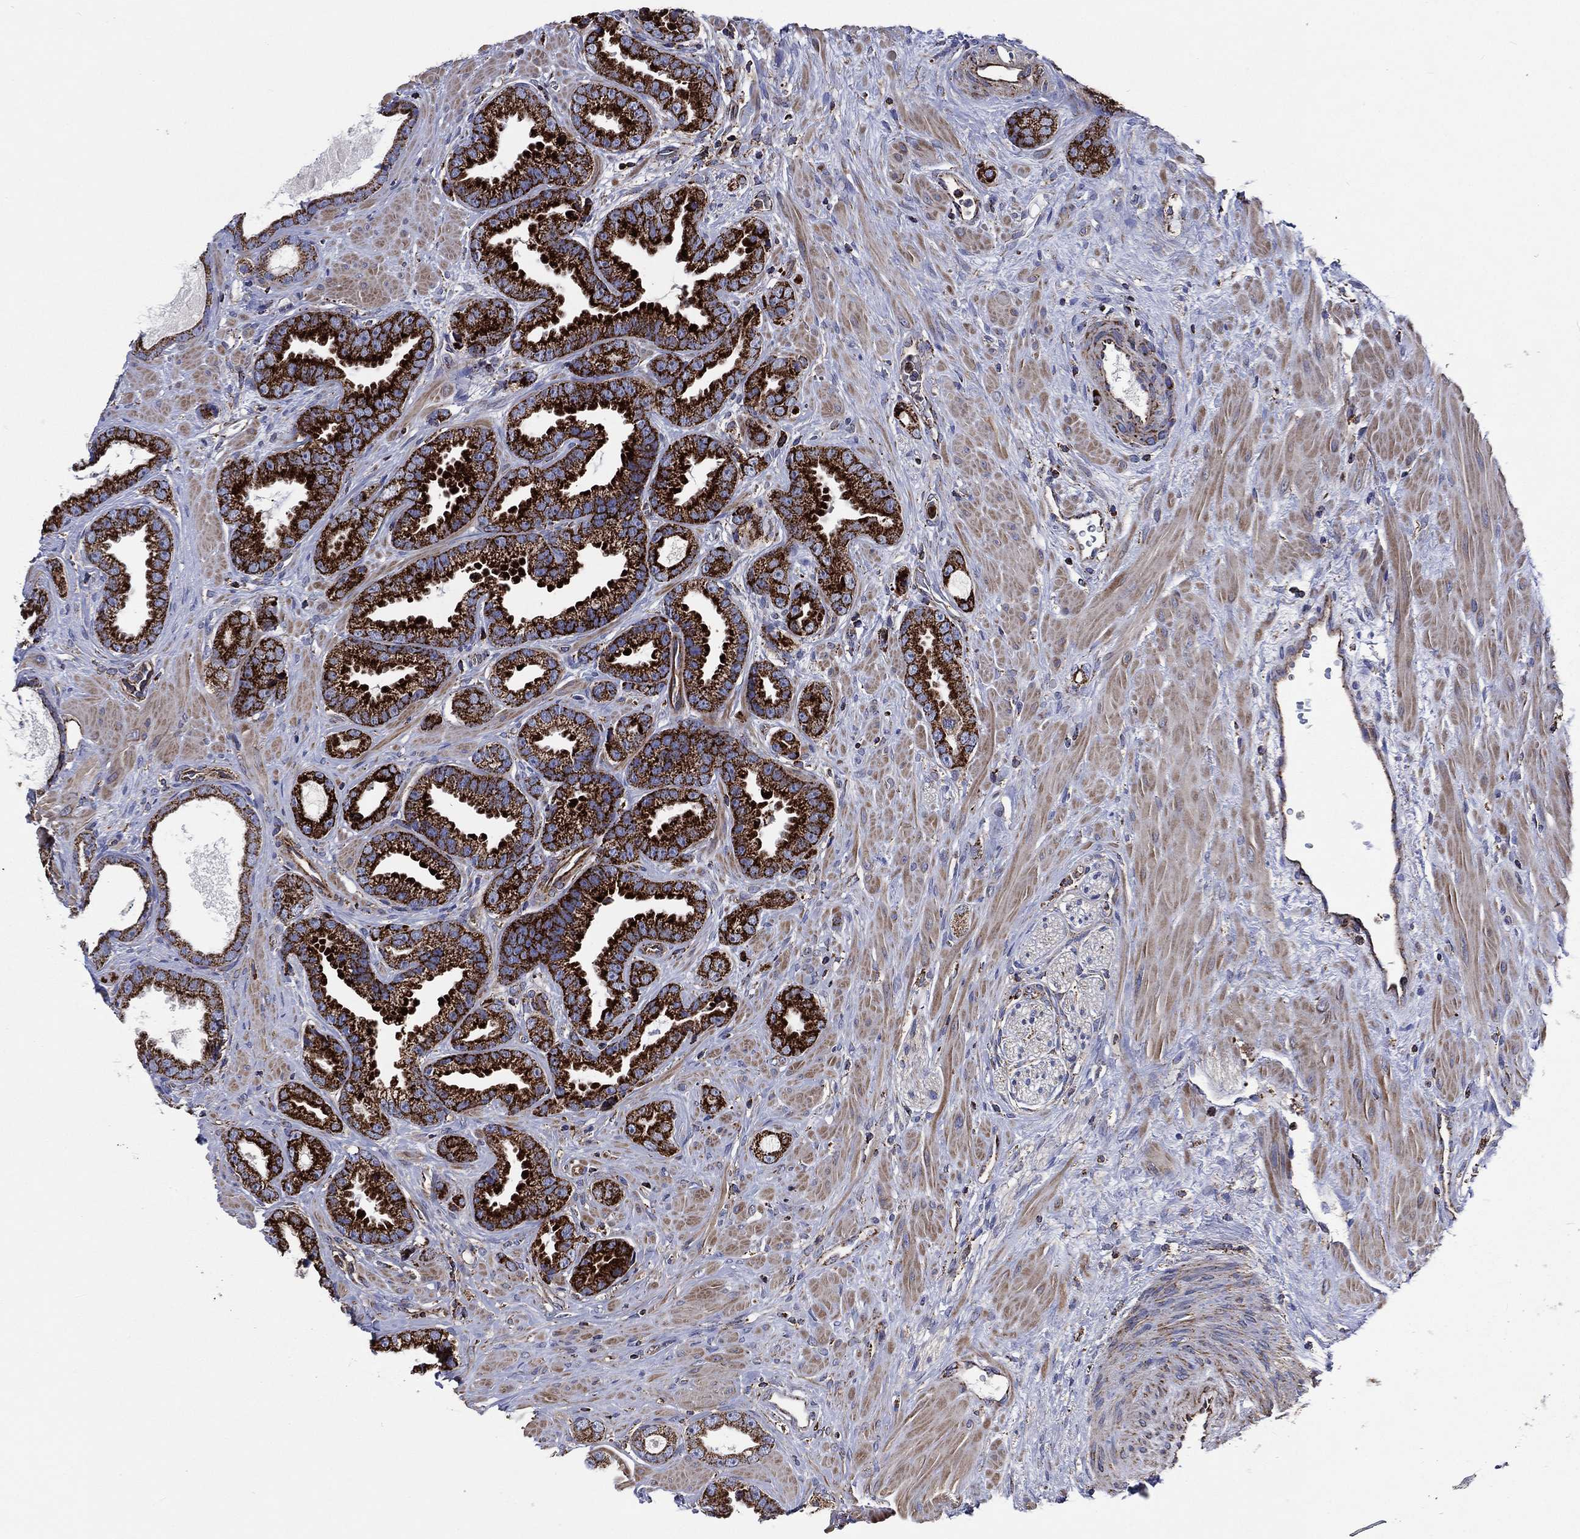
{"staining": {"intensity": "strong", "quantity": ">75%", "location": "cytoplasmic/membranous"}, "tissue": "prostate cancer", "cell_type": "Tumor cells", "image_type": "cancer", "snomed": [{"axis": "morphology", "description": "Adenocarcinoma, Low grade"}, {"axis": "topography", "description": "Prostate"}], "caption": "Protein expression analysis of low-grade adenocarcinoma (prostate) exhibits strong cytoplasmic/membranous expression in approximately >75% of tumor cells. The protein of interest is stained brown, and the nuclei are stained in blue (DAB IHC with brightfield microscopy, high magnification).", "gene": "ANKRD37", "patient": {"sex": "male", "age": 68}}